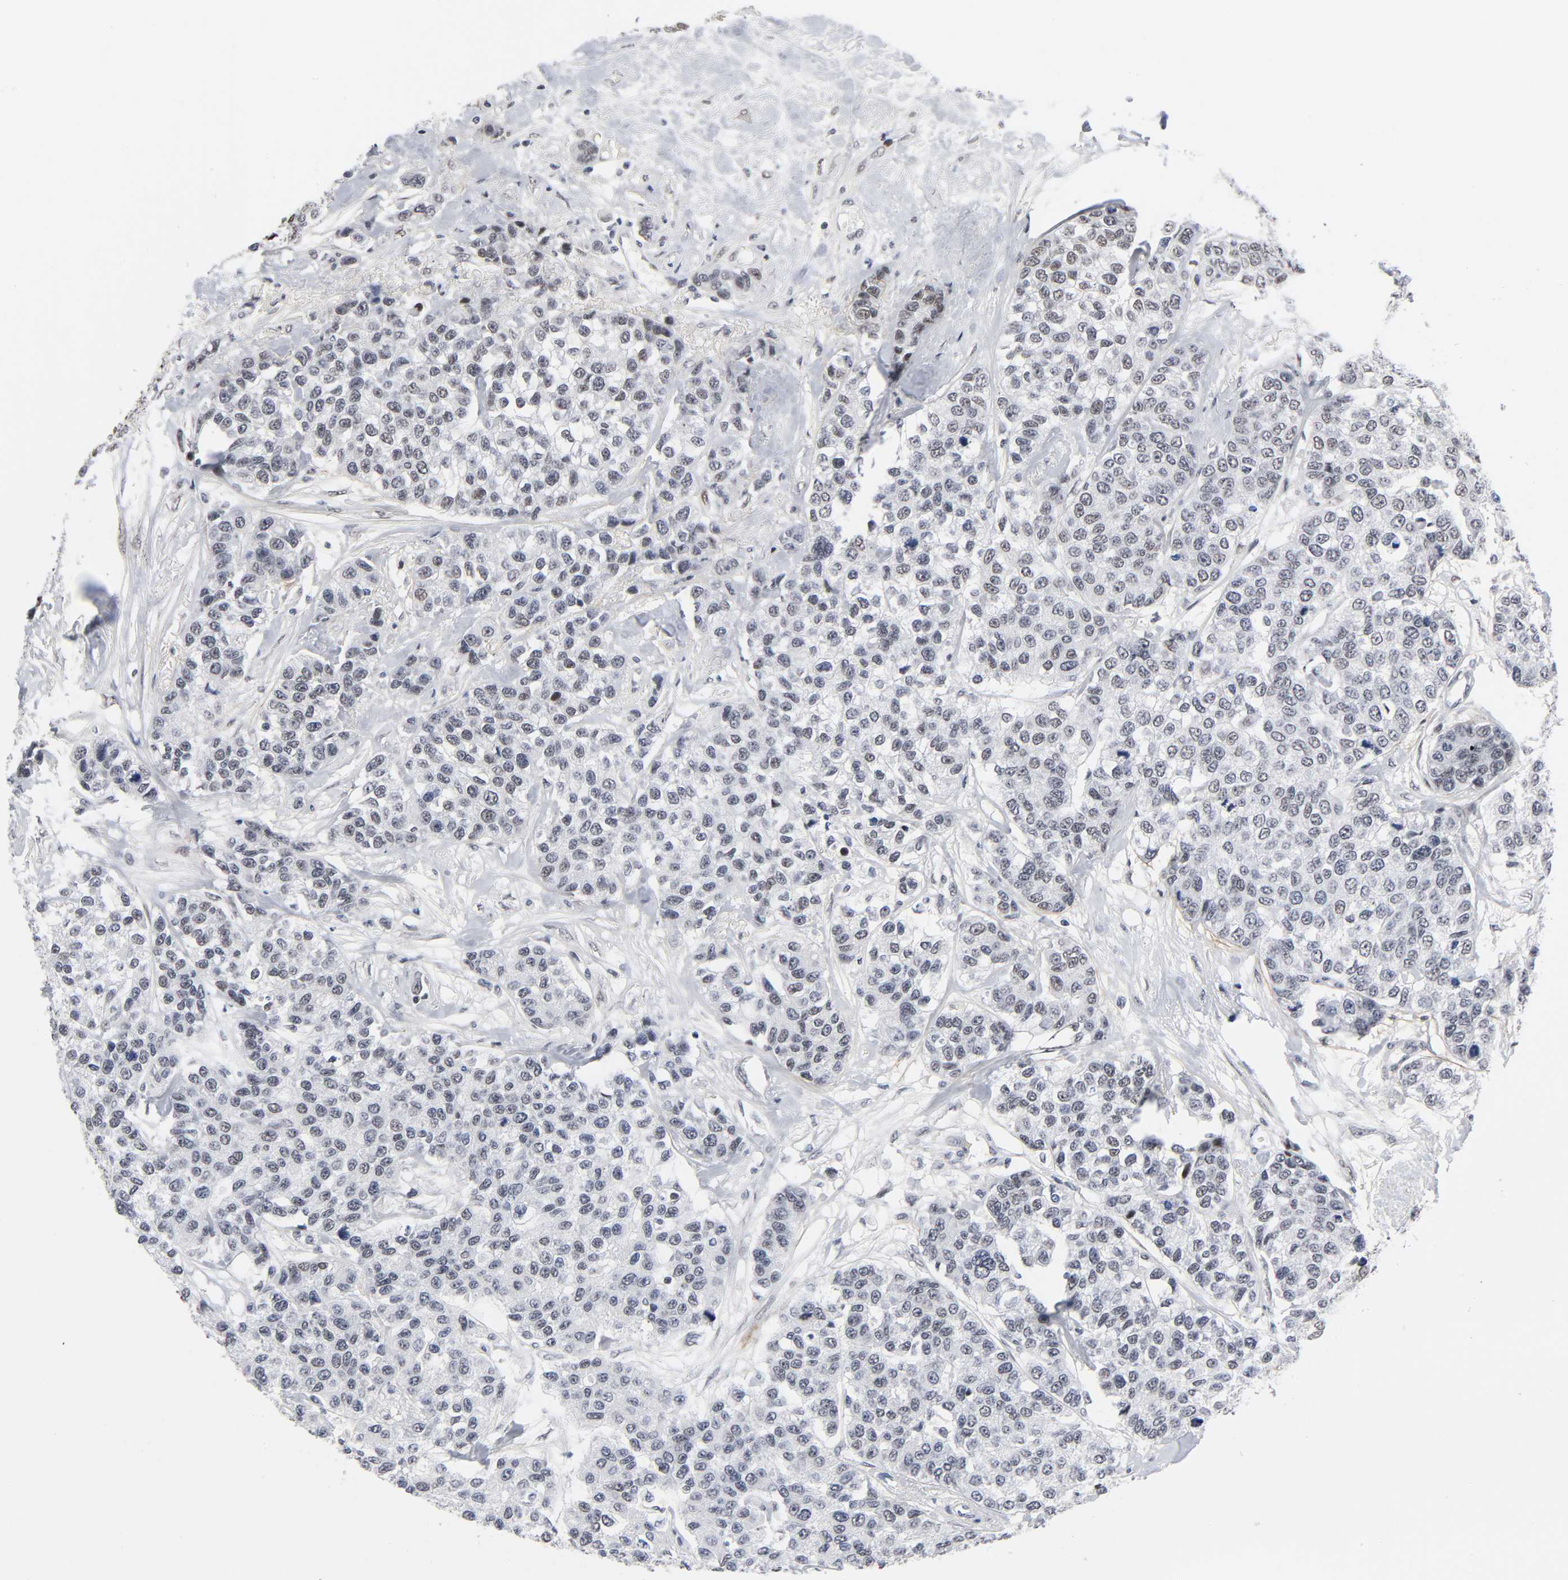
{"staining": {"intensity": "negative", "quantity": "none", "location": "none"}, "tissue": "breast cancer", "cell_type": "Tumor cells", "image_type": "cancer", "snomed": [{"axis": "morphology", "description": "Duct carcinoma"}, {"axis": "topography", "description": "Breast"}], "caption": "Tumor cells are negative for brown protein staining in intraductal carcinoma (breast).", "gene": "DIDO1", "patient": {"sex": "female", "age": 51}}